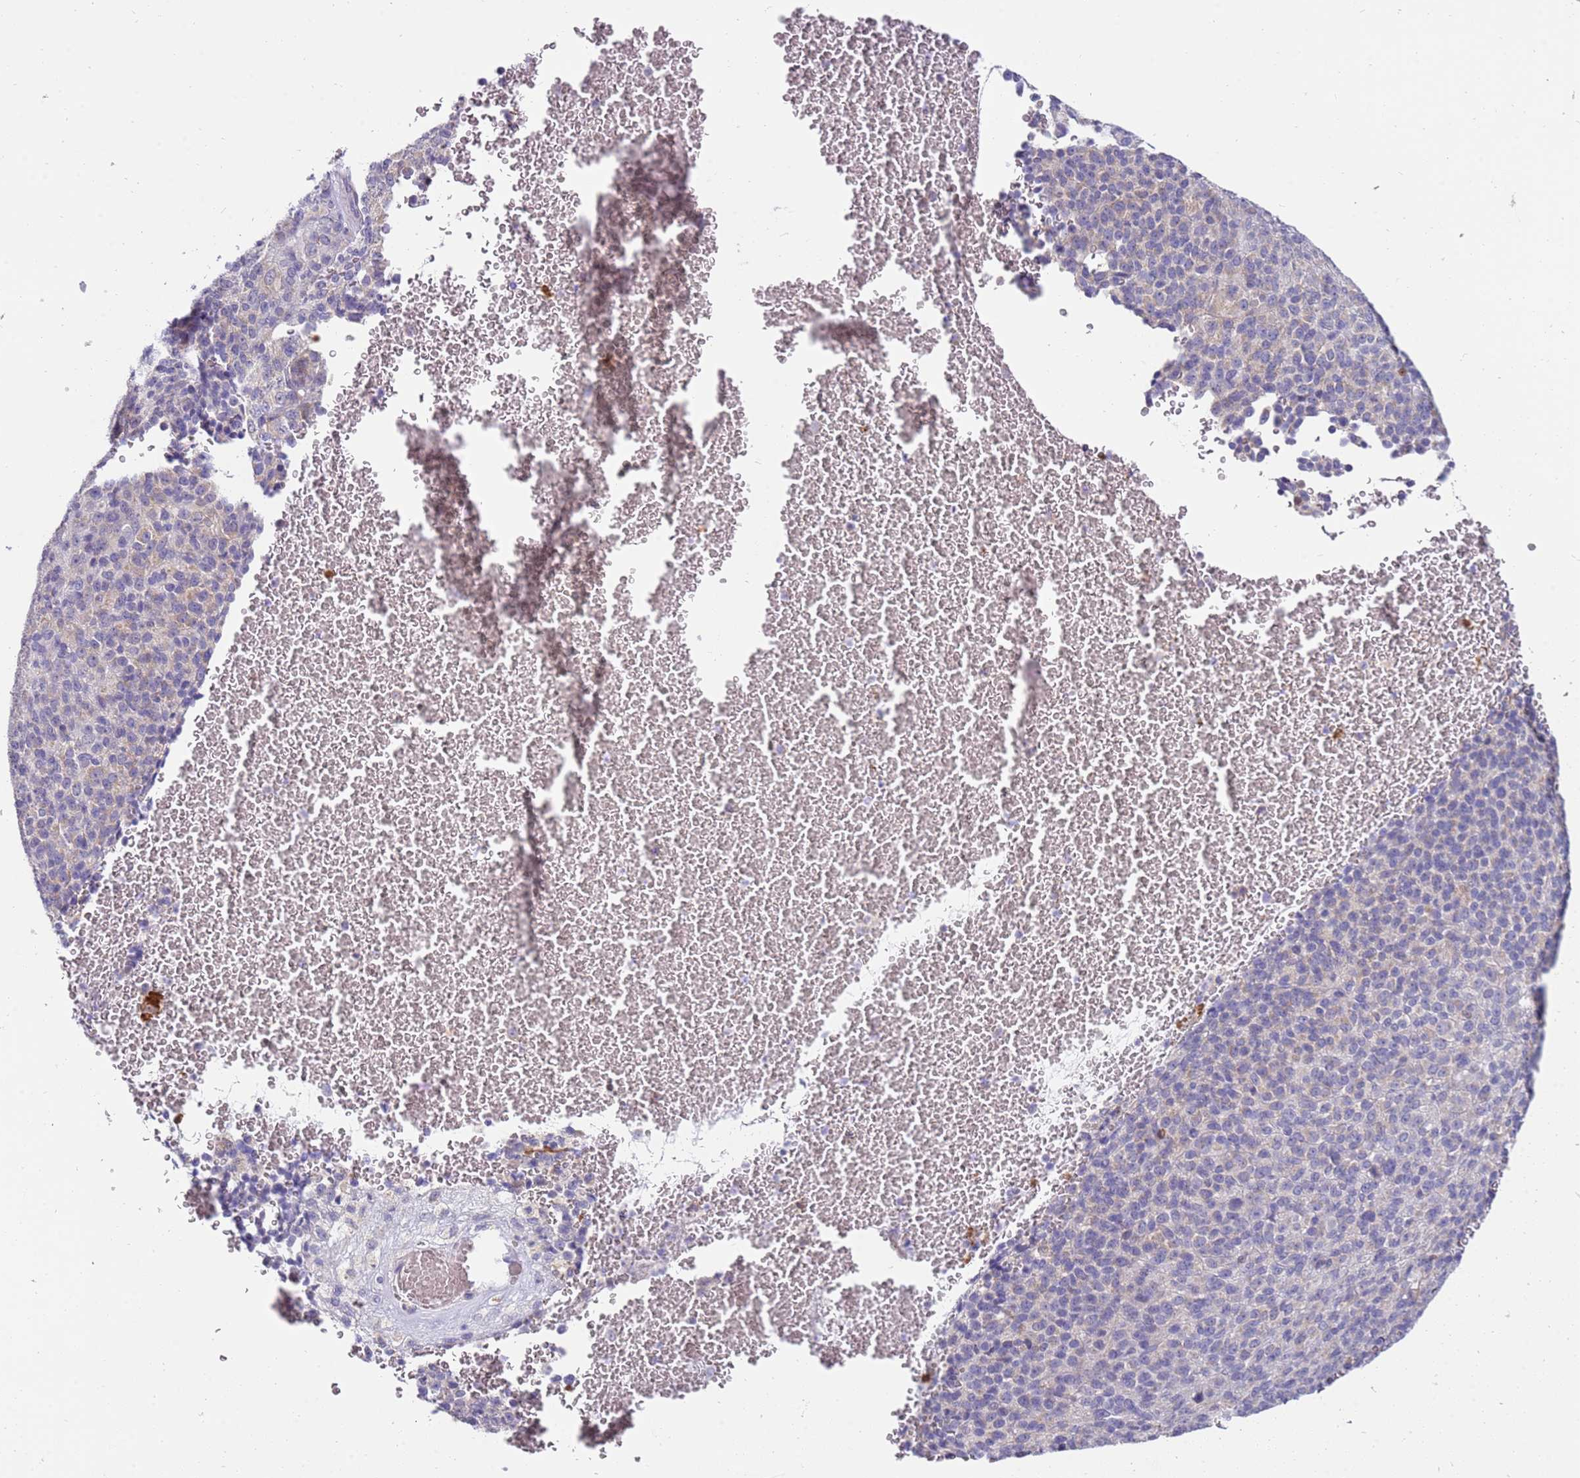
{"staining": {"intensity": "negative", "quantity": "none", "location": "none"}, "tissue": "melanoma", "cell_type": "Tumor cells", "image_type": "cancer", "snomed": [{"axis": "morphology", "description": "Malignant melanoma, Metastatic site"}, {"axis": "topography", "description": "Brain"}], "caption": "There is no significant positivity in tumor cells of malignant melanoma (metastatic site).", "gene": "STK25", "patient": {"sex": "female", "age": 56}}